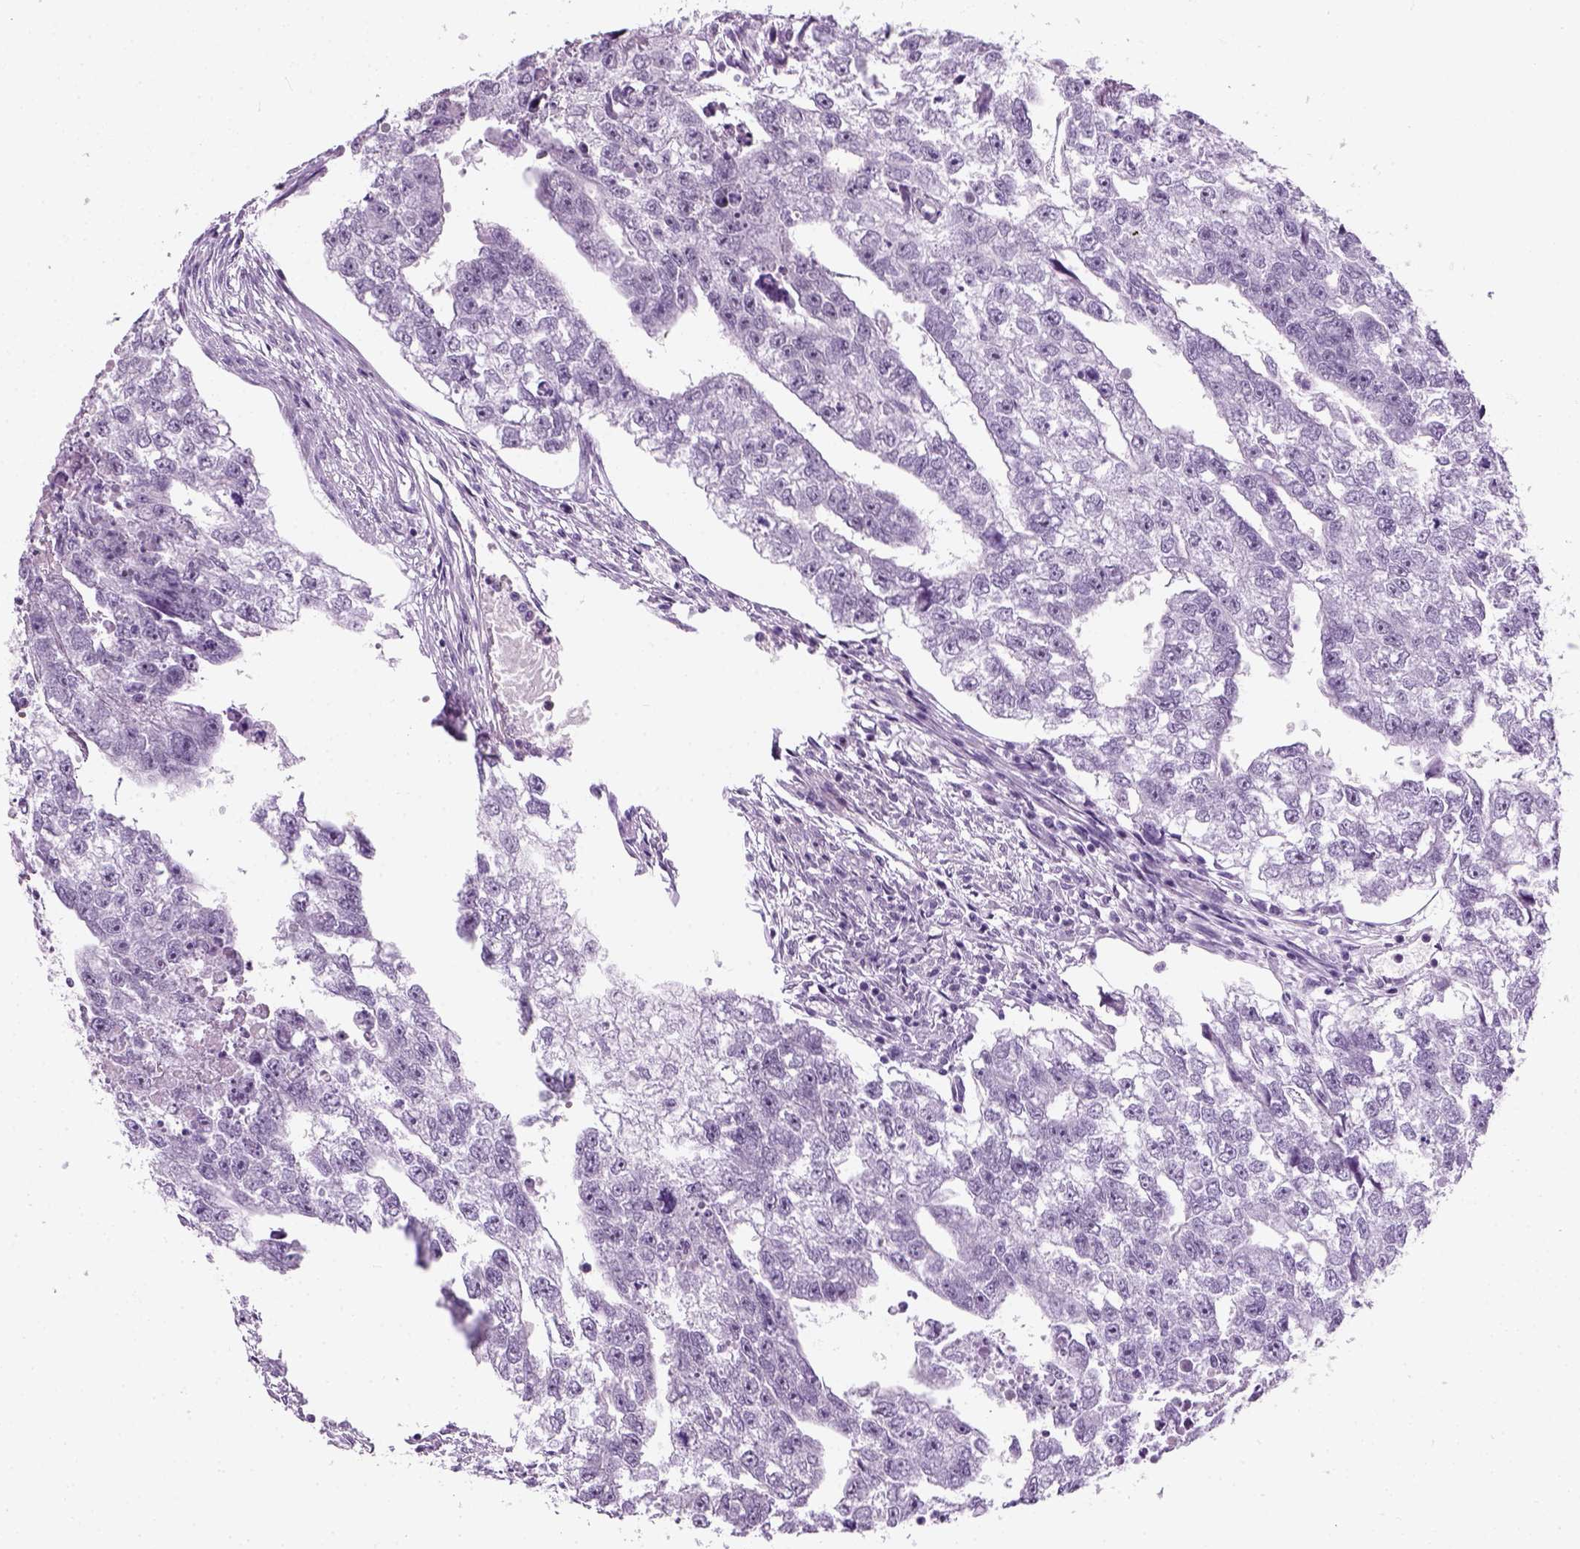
{"staining": {"intensity": "negative", "quantity": "none", "location": "none"}, "tissue": "testis cancer", "cell_type": "Tumor cells", "image_type": "cancer", "snomed": [{"axis": "morphology", "description": "Carcinoma, Embryonal, NOS"}, {"axis": "morphology", "description": "Teratoma, malignant, NOS"}, {"axis": "topography", "description": "Testis"}], "caption": "Tumor cells show no significant protein staining in malignant teratoma (testis). (Stains: DAB immunohistochemistry with hematoxylin counter stain, Microscopy: brightfield microscopy at high magnification).", "gene": "ZNF865", "patient": {"sex": "male", "age": 44}}